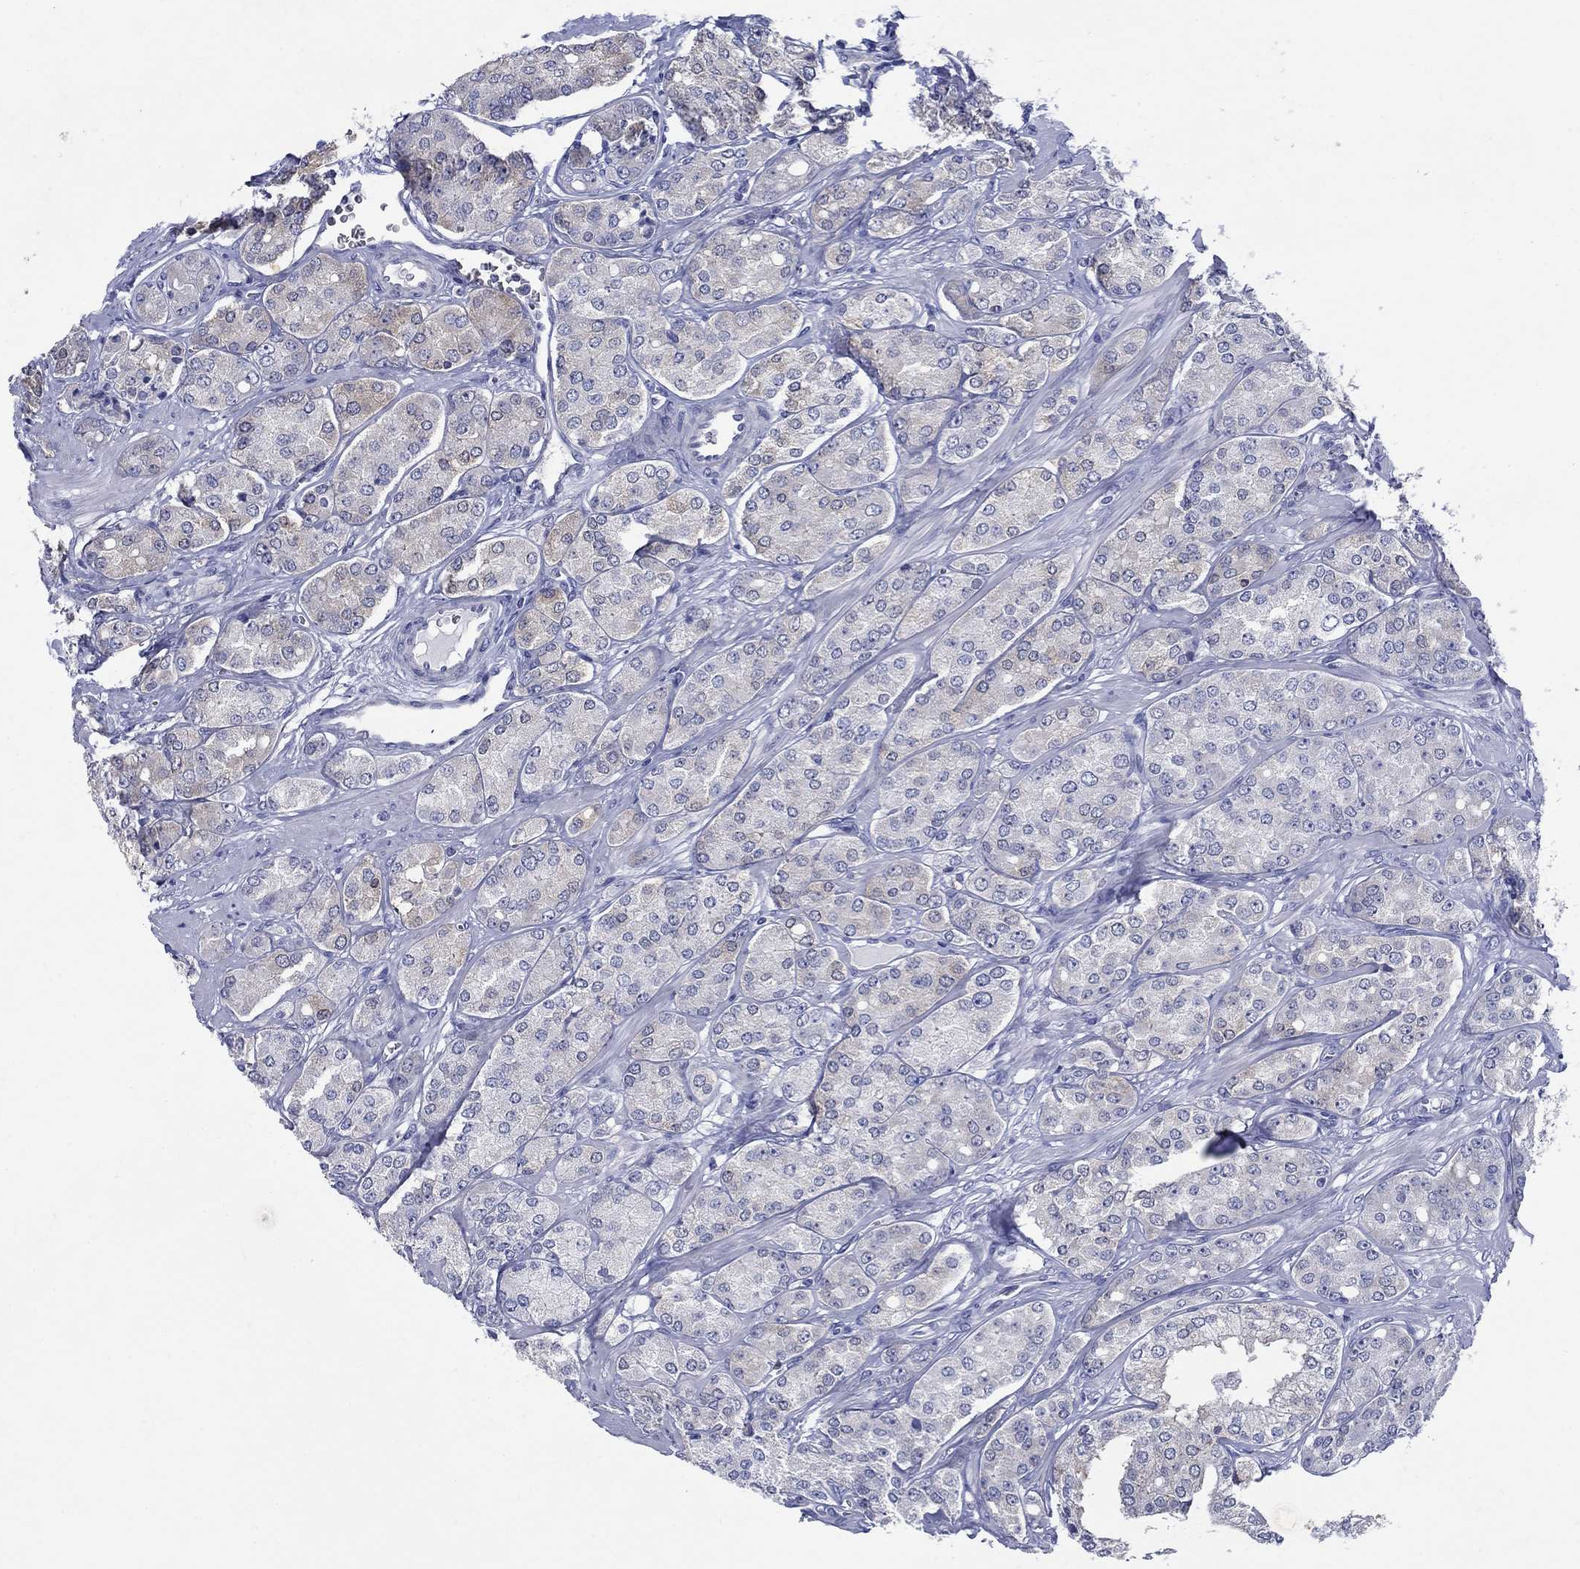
{"staining": {"intensity": "weak", "quantity": "<25%", "location": "cytoplasmic/membranous"}, "tissue": "prostate cancer", "cell_type": "Tumor cells", "image_type": "cancer", "snomed": [{"axis": "morphology", "description": "Adenocarcinoma, NOS"}, {"axis": "topography", "description": "Prostate"}], "caption": "A high-resolution image shows immunohistochemistry (IHC) staining of adenocarcinoma (prostate), which demonstrates no significant staining in tumor cells.", "gene": "SULT2B1", "patient": {"sex": "male", "age": 67}}